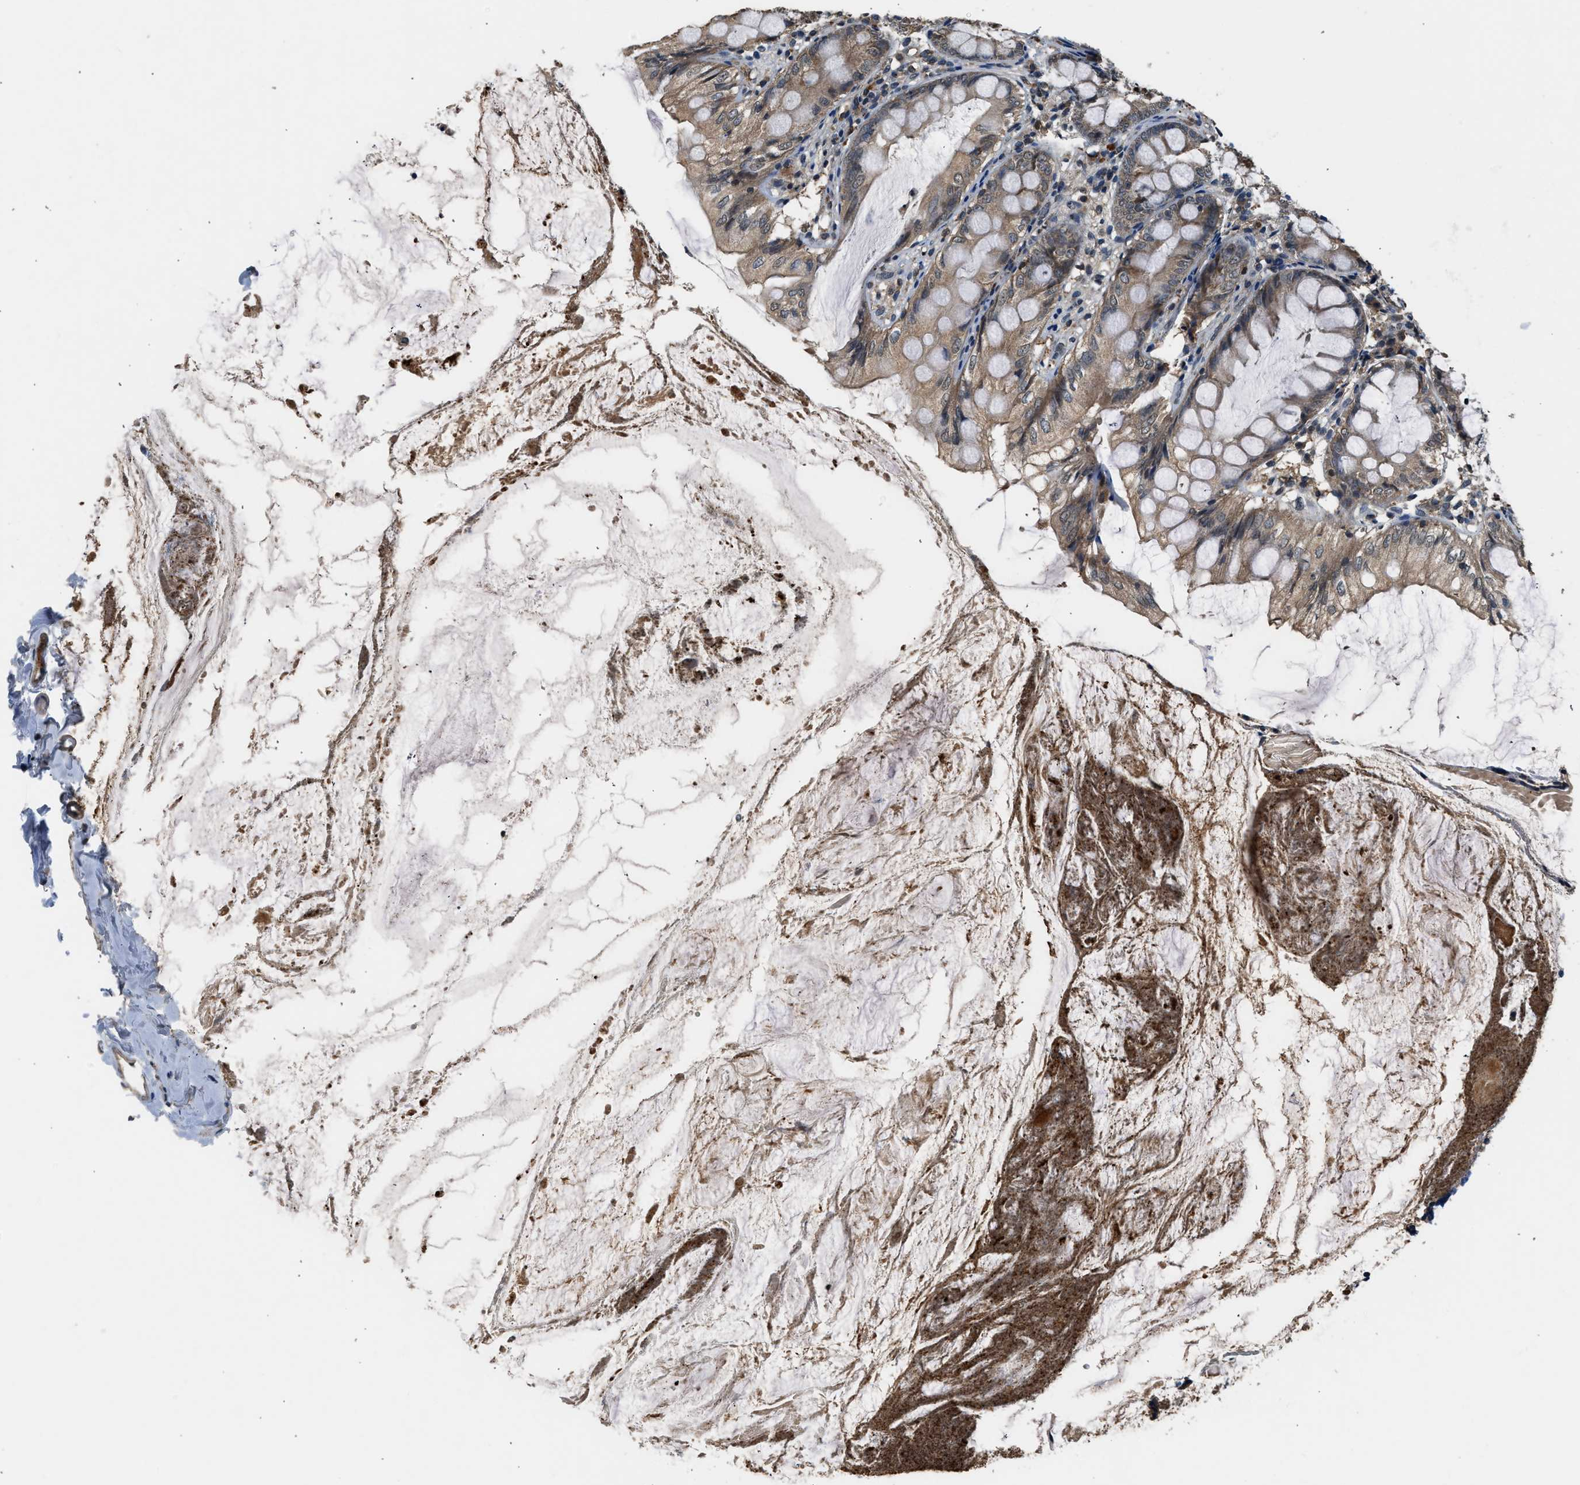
{"staining": {"intensity": "weak", "quantity": ">75%", "location": "cytoplasmic/membranous"}, "tissue": "appendix", "cell_type": "Glandular cells", "image_type": "normal", "snomed": [{"axis": "morphology", "description": "Normal tissue, NOS"}, {"axis": "topography", "description": "Appendix"}], "caption": "Immunohistochemical staining of unremarkable appendix exhibits >75% levels of weak cytoplasmic/membranous protein staining in approximately >75% of glandular cells.", "gene": "SLC15A4", "patient": {"sex": "female", "age": 77}}